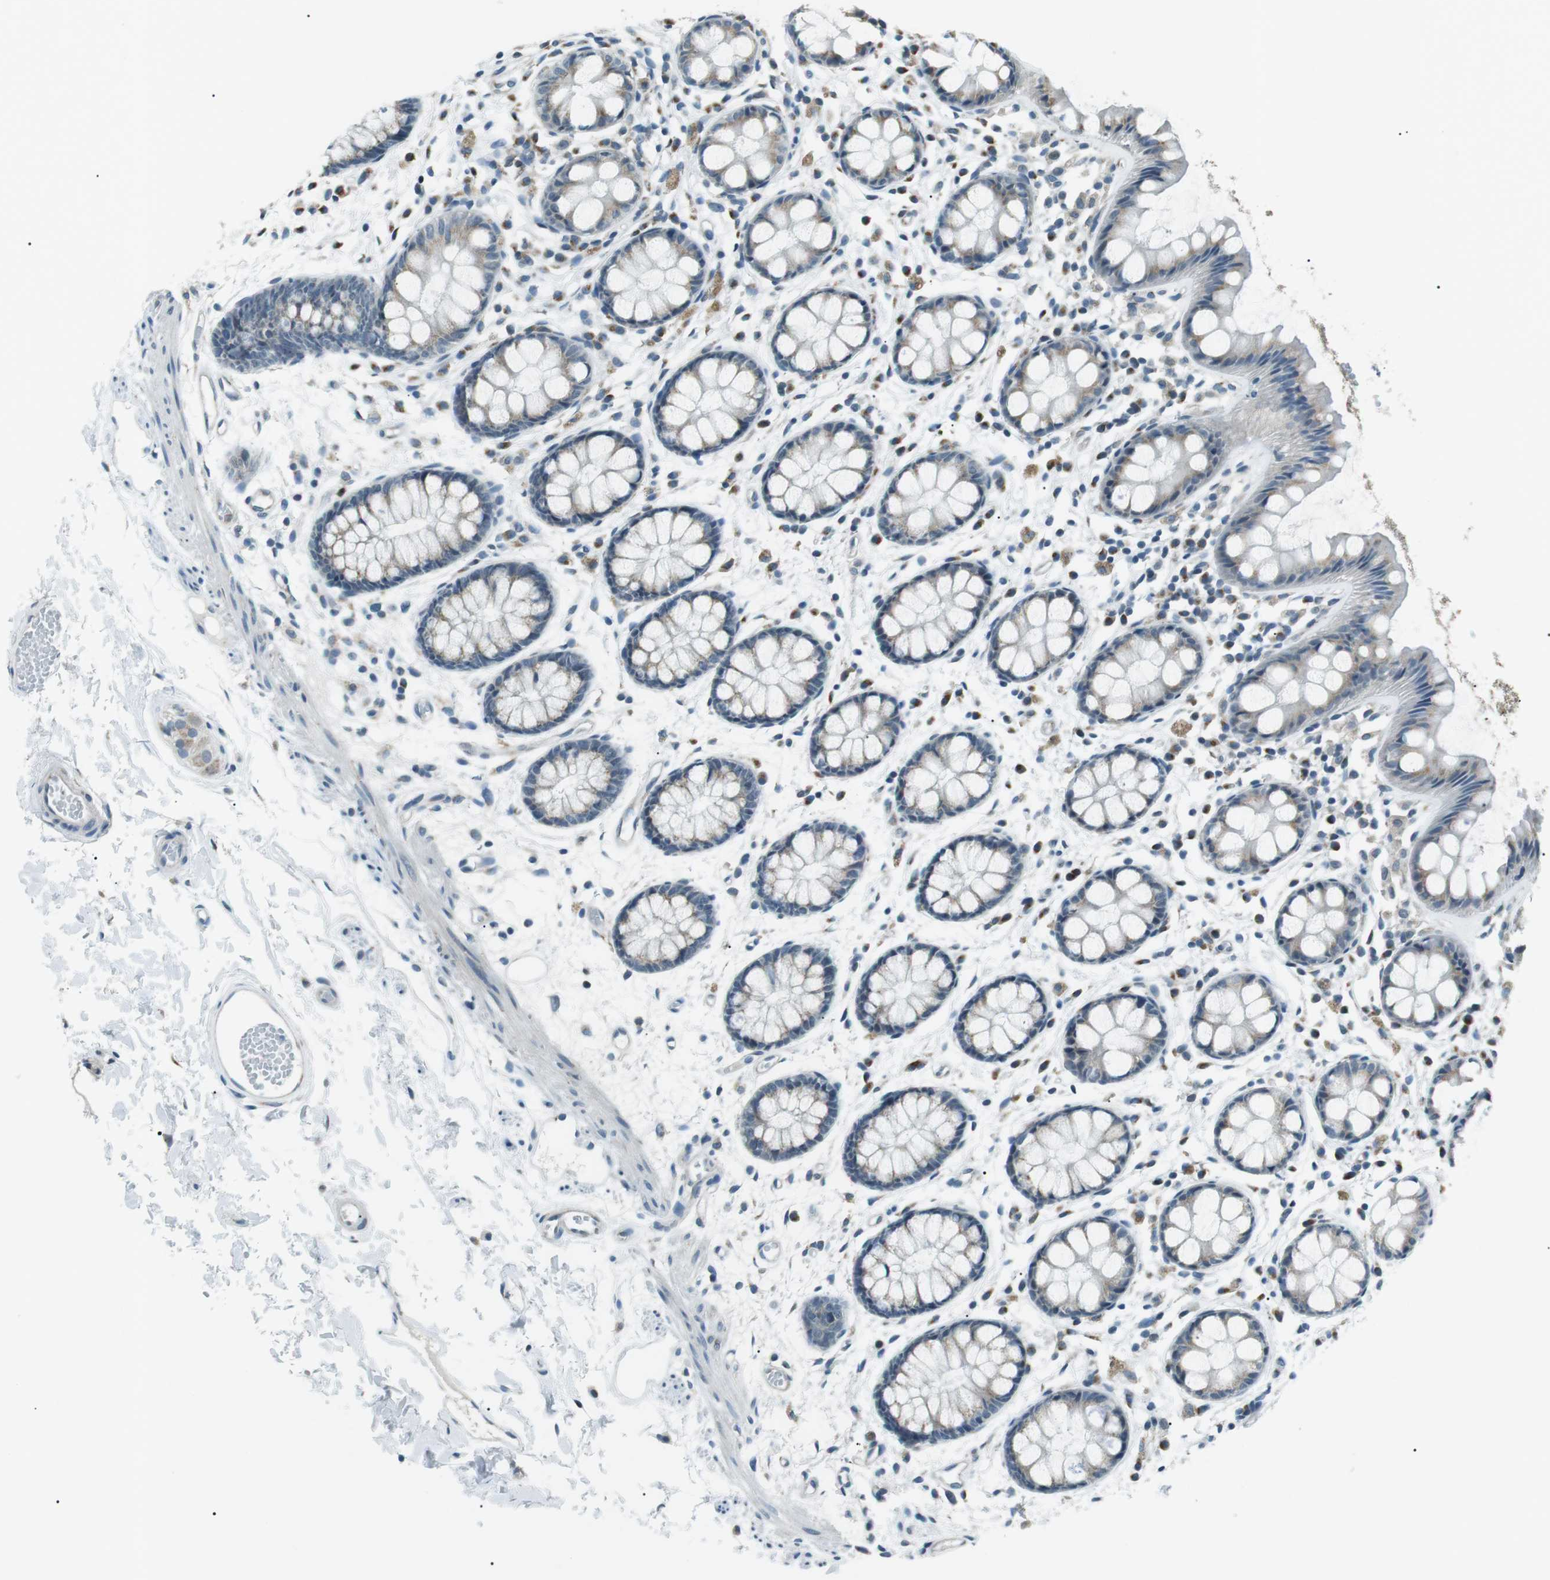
{"staining": {"intensity": "weak", "quantity": "<25%", "location": "cytoplasmic/membranous"}, "tissue": "rectum", "cell_type": "Glandular cells", "image_type": "normal", "snomed": [{"axis": "morphology", "description": "Normal tissue, NOS"}, {"axis": "topography", "description": "Rectum"}], "caption": "IHC micrograph of benign human rectum stained for a protein (brown), which shows no staining in glandular cells.", "gene": "ENSG00000289724", "patient": {"sex": "female", "age": 66}}